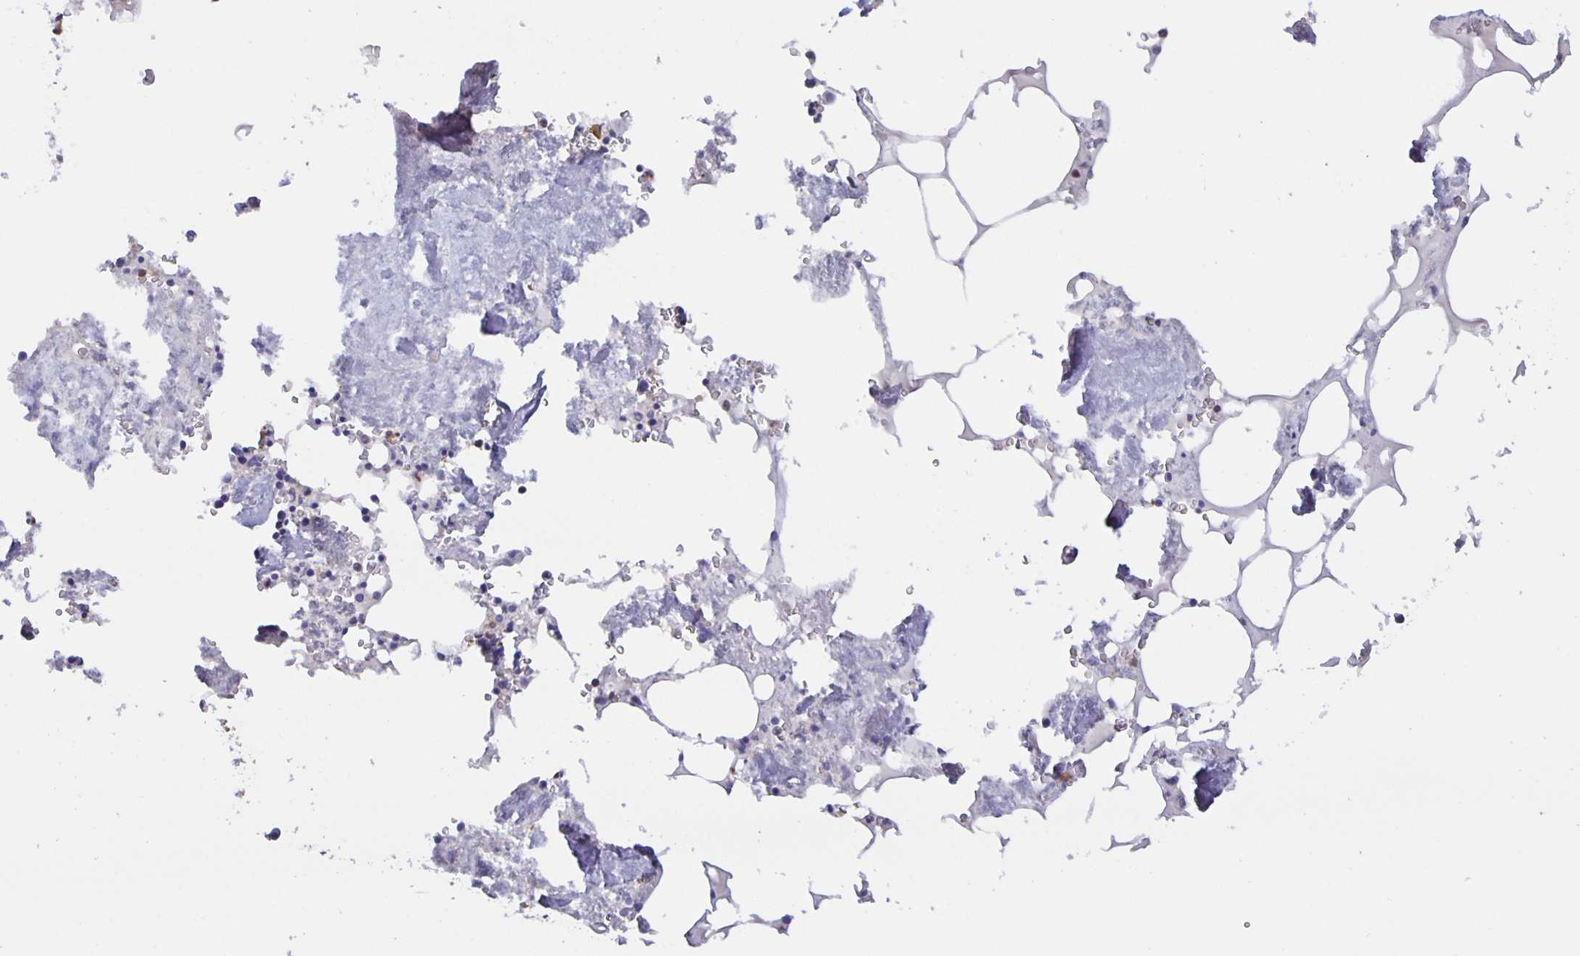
{"staining": {"intensity": "negative", "quantity": "none", "location": "none"}, "tissue": "bone marrow", "cell_type": "Hematopoietic cells", "image_type": "normal", "snomed": [{"axis": "morphology", "description": "Normal tissue, NOS"}, {"axis": "topography", "description": "Bone marrow"}], "caption": "There is no significant positivity in hematopoietic cells of bone marrow. (Brightfield microscopy of DAB IHC at high magnification).", "gene": "MARCHF6", "patient": {"sex": "male", "age": 54}}